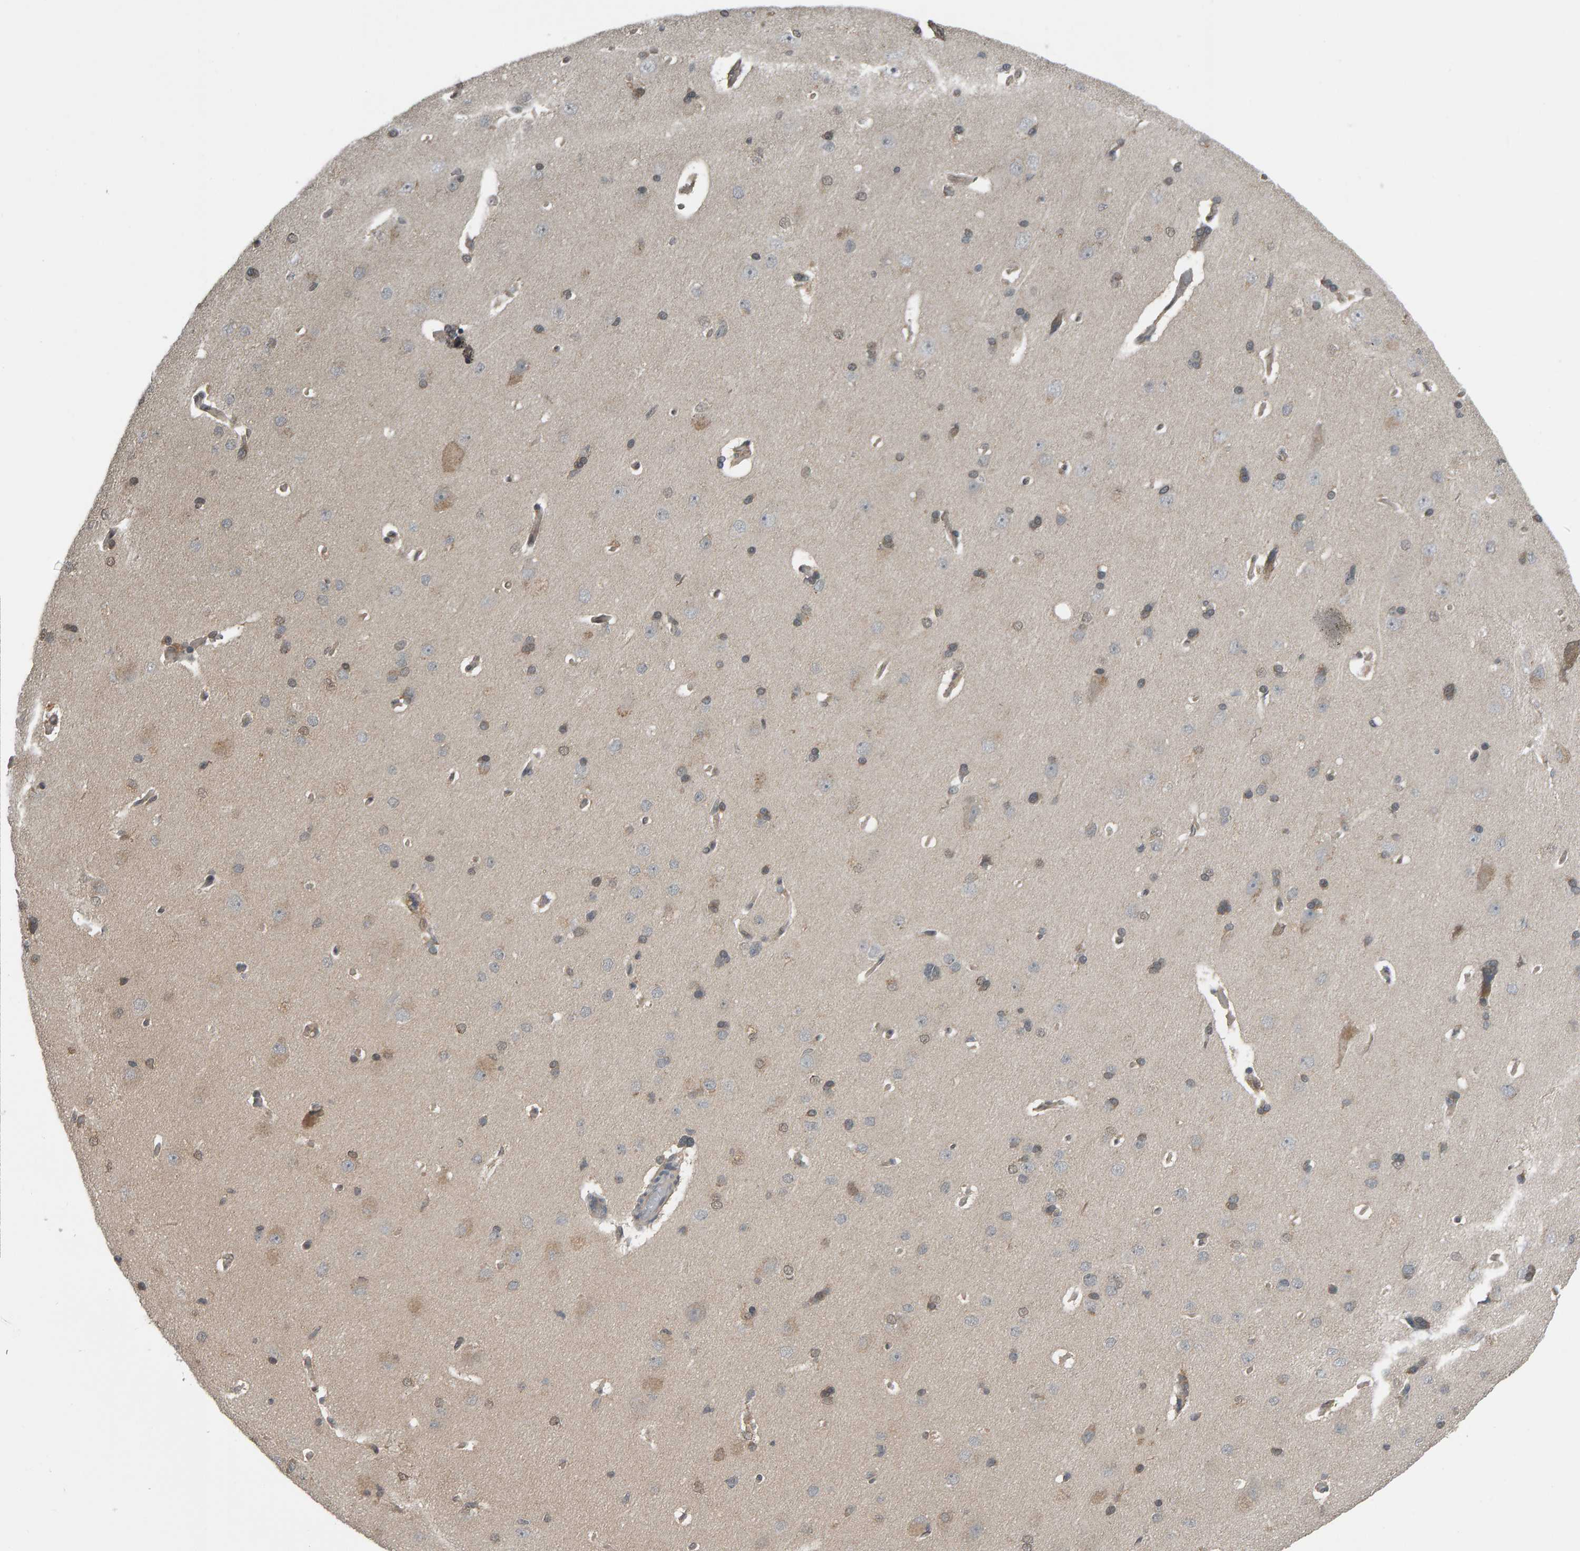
{"staining": {"intensity": "moderate", "quantity": ">75%", "location": "cytoplasmic/membranous"}, "tissue": "cerebral cortex", "cell_type": "Endothelial cells", "image_type": "normal", "snomed": [{"axis": "morphology", "description": "Normal tissue, NOS"}, {"axis": "topography", "description": "Cerebral cortex"}], "caption": "A micrograph showing moderate cytoplasmic/membranous staining in approximately >75% of endothelial cells in unremarkable cerebral cortex, as visualized by brown immunohistochemical staining.", "gene": "COASY", "patient": {"sex": "male", "age": 62}}